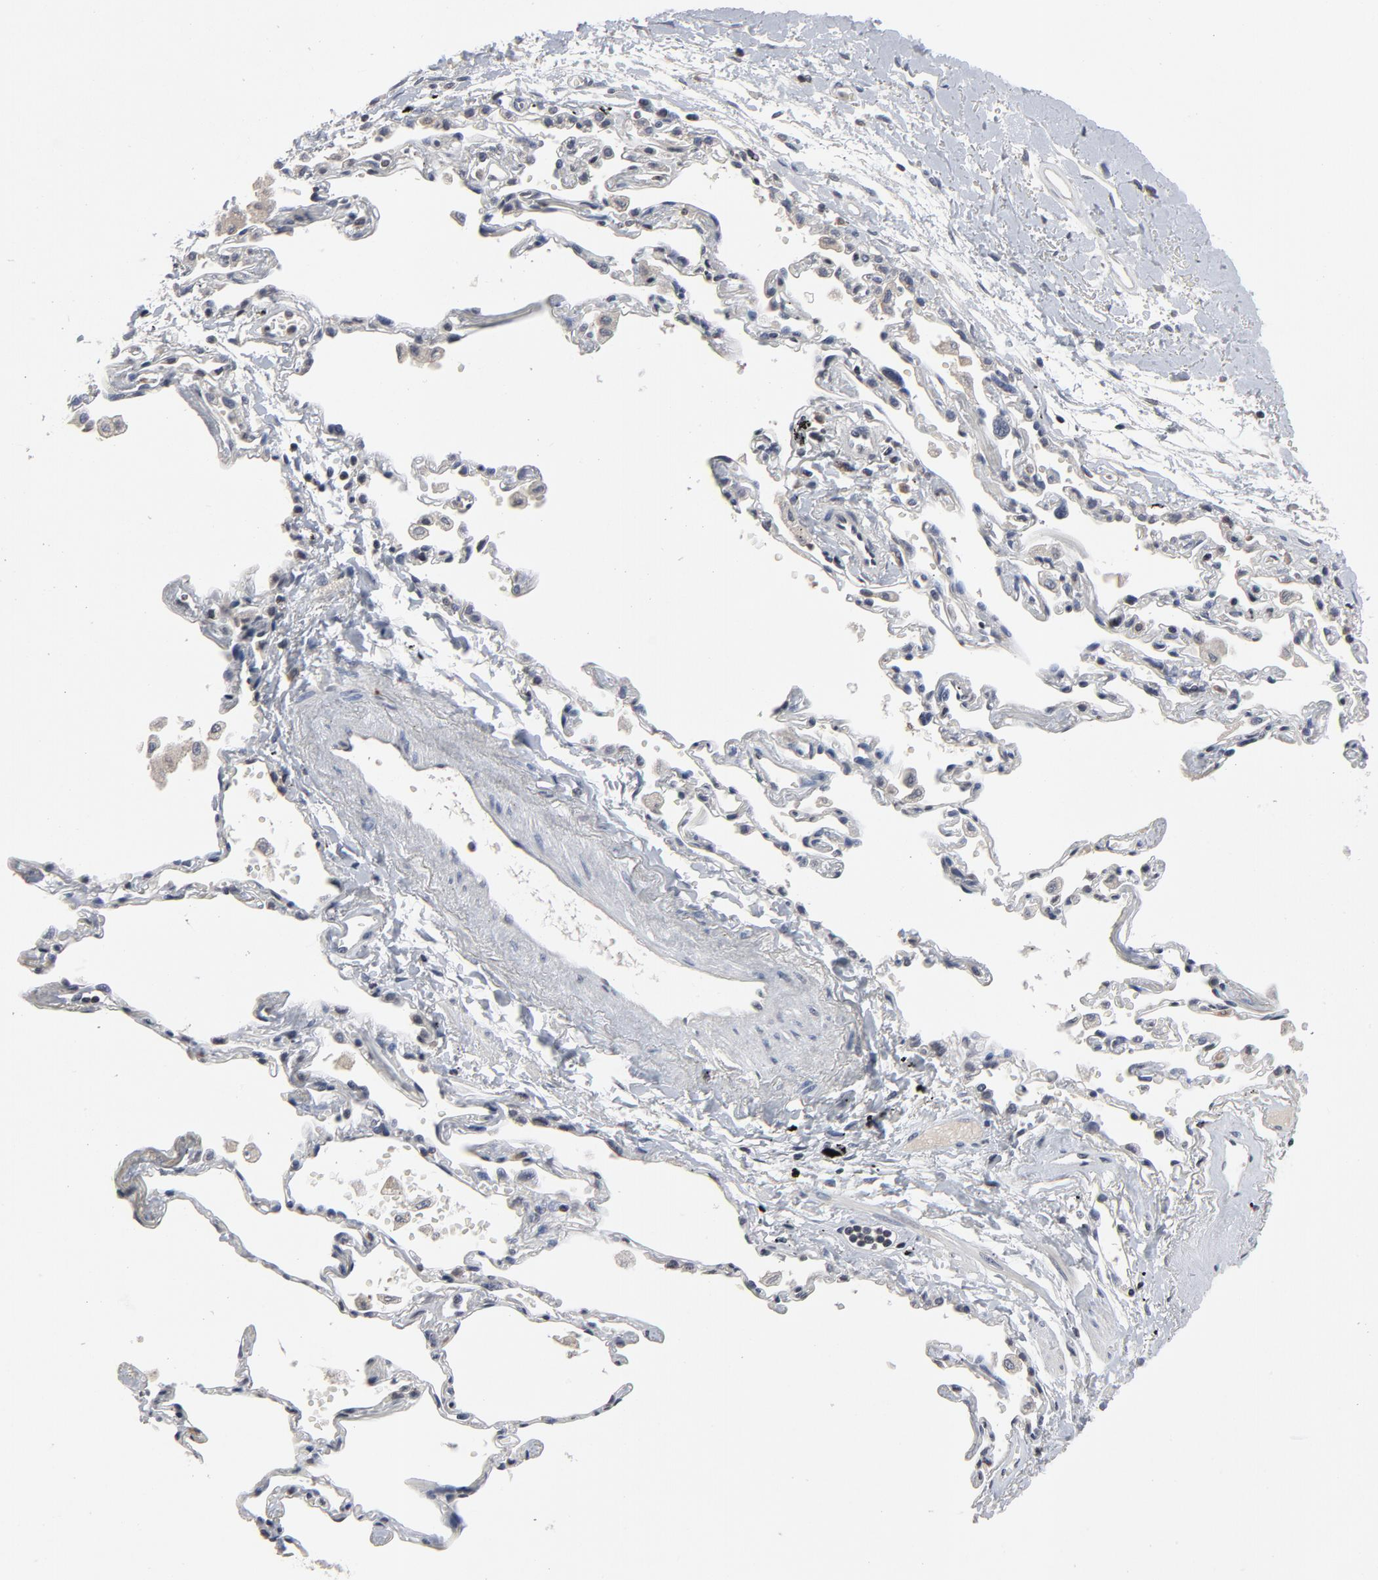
{"staining": {"intensity": "negative", "quantity": "none", "location": "none"}, "tissue": "adipose tissue", "cell_type": "Adipocytes", "image_type": "normal", "snomed": [{"axis": "morphology", "description": "Normal tissue, NOS"}, {"axis": "morphology", "description": "Adenocarcinoma, NOS"}, {"axis": "topography", "description": "Cartilage tissue"}, {"axis": "topography", "description": "Bronchus"}, {"axis": "topography", "description": "Lung"}], "caption": "This histopathology image is of unremarkable adipose tissue stained with IHC to label a protein in brown with the nuclei are counter-stained blue. There is no staining in adipocytes.", "gene": "TCL1A", "patient": {"sex": "female", "age": 67}}